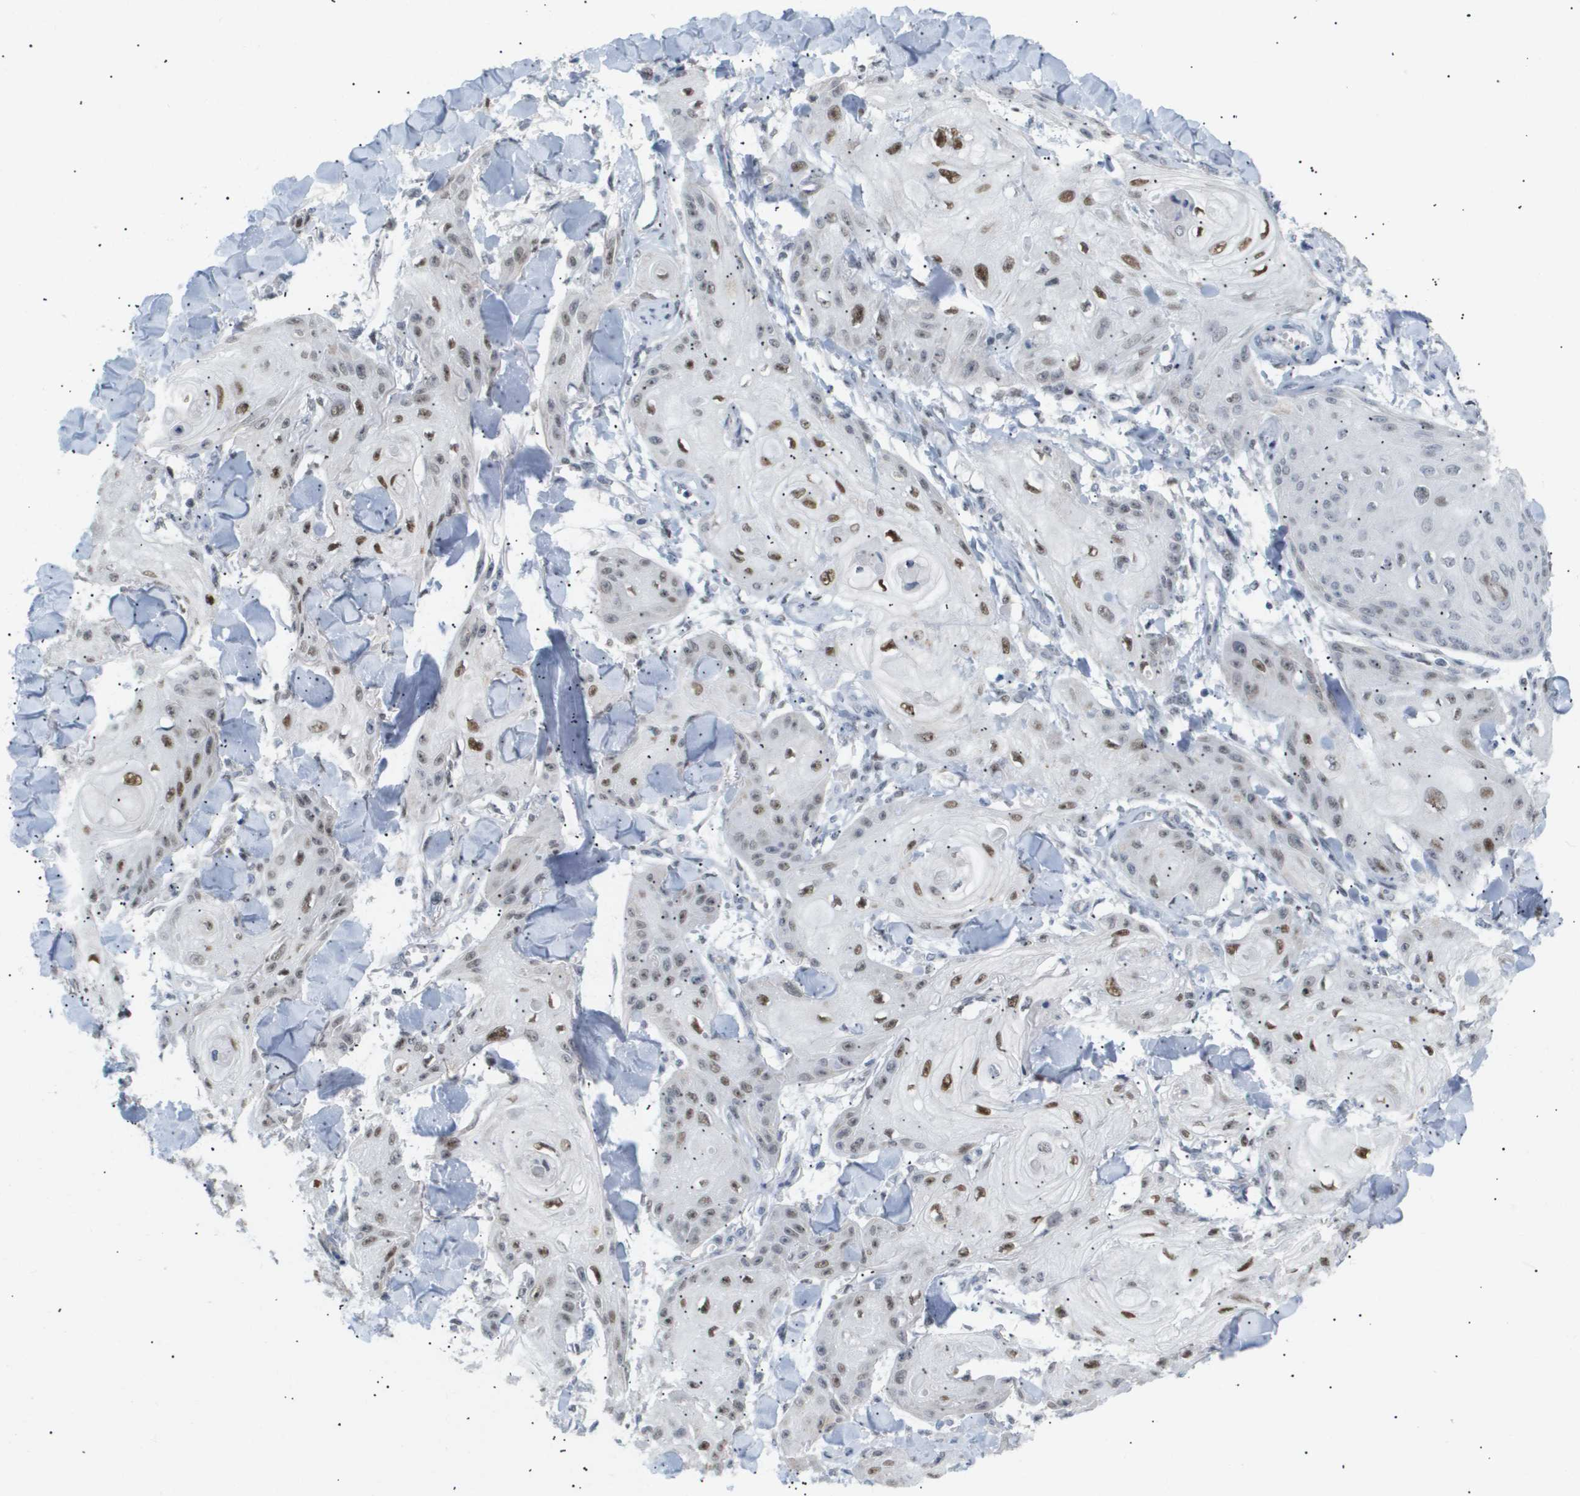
{"staining": {"intensity": "moderate", "quantity": ">75%", "location": "nuclear"}, "tissue": "skin cancer", "cell_type": "Tumor cells", "image_type": "cancer", "snomed": [{"axis": "morphology", "description": "Squamous cell carcinoma, NOS"}, {"axis": "topography", "description": "Skin"}], "caption": "The micrograph demonstrates immunohistochemical staining of skin squamous cell carcinoma. There is moderate nuclear positivity is identified in about >75% of tumor cells.", "gene": "PPARD", "patient": {"sex": "male", "age": 74}}